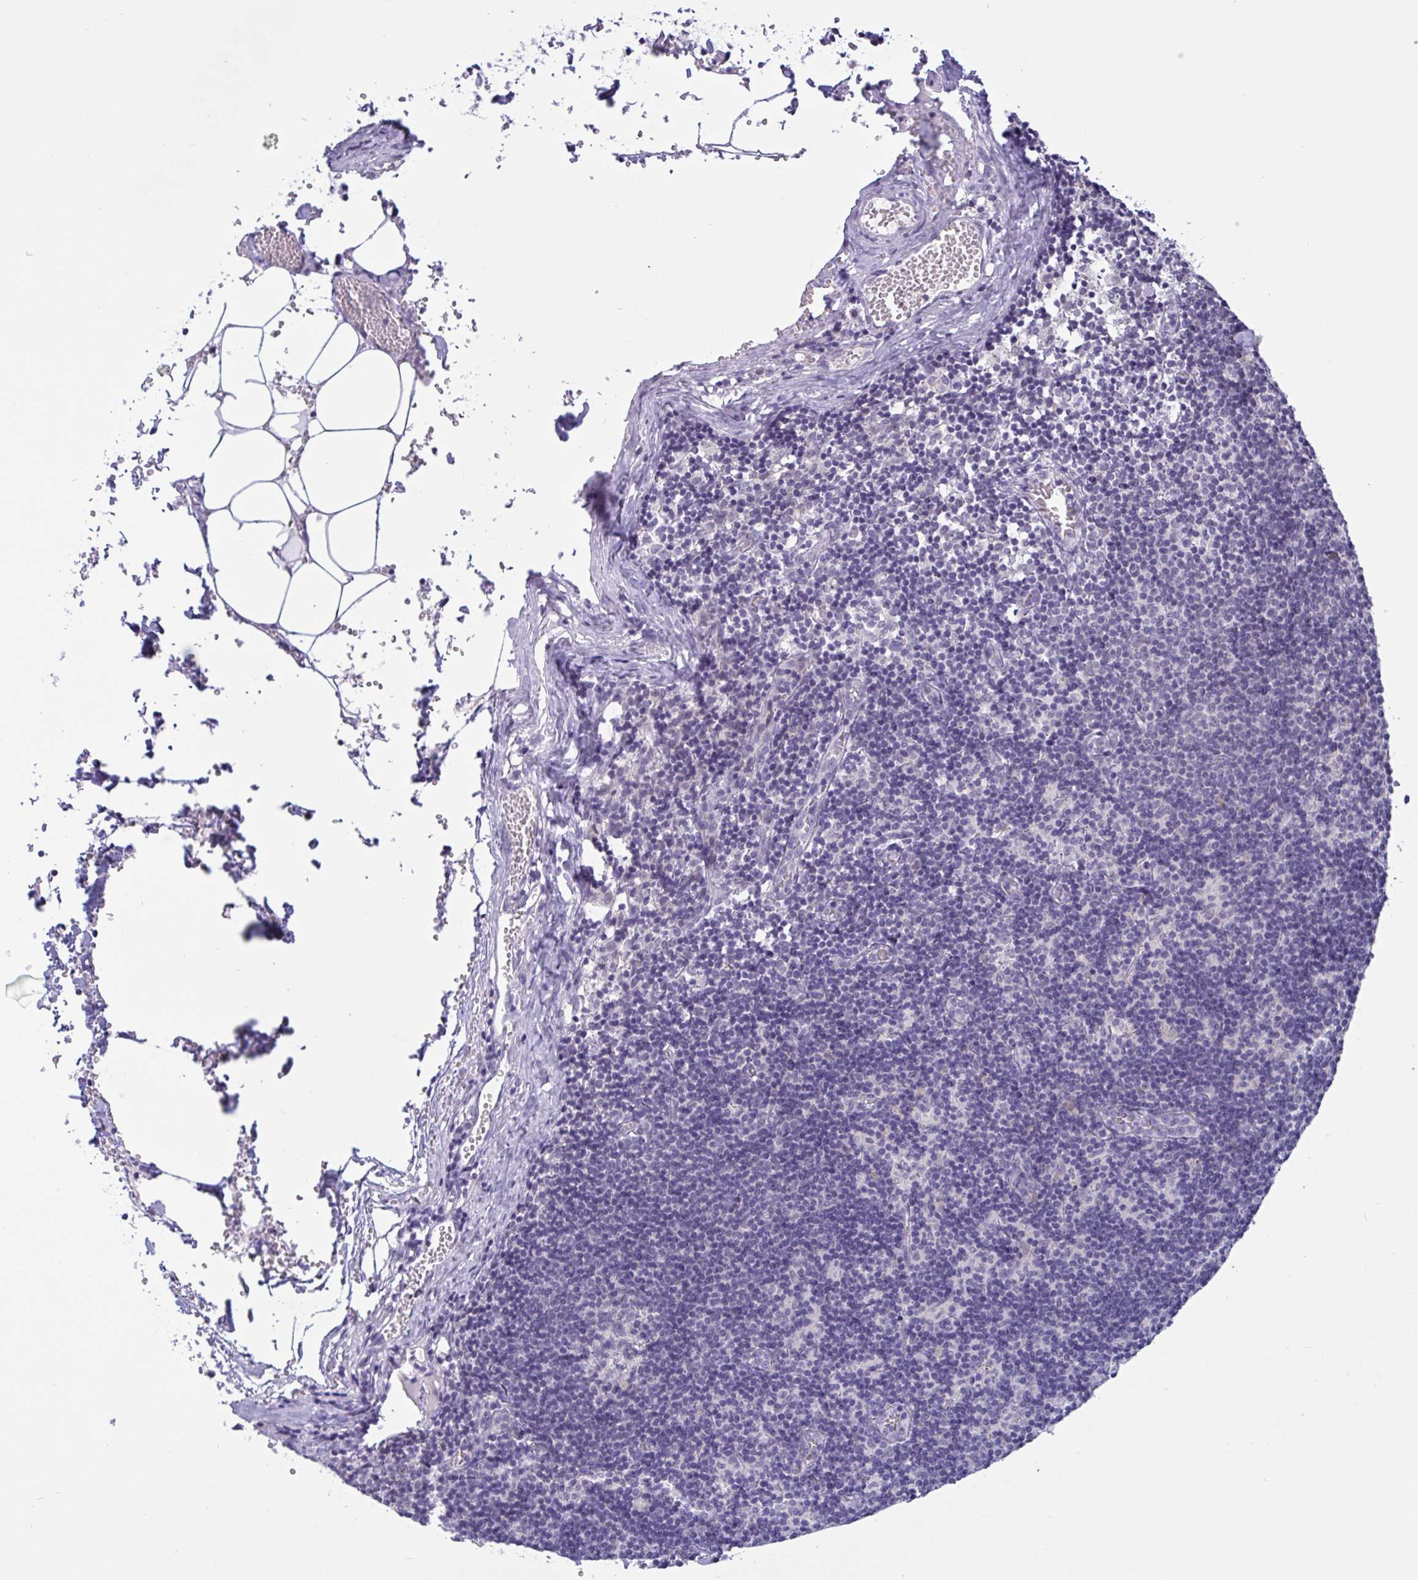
{"staining": {"intensity": "negative", "quantity": "none", "location": "none"}, "tissue": "lymph node", "cell_type": "Germinal center cells", "image_type": "normal", "snomed": [{"axis": "morphology", "description": "Normal tissue, NOS"}, {"axis": "topography", "description": "Lymph node"}], "caption": "Immunohistochemistry of unremarkable human lymph node displays no expression in germinal center cells.", "gene": "SERPINB13", "patient": {"sex": "female", "age": 31}}